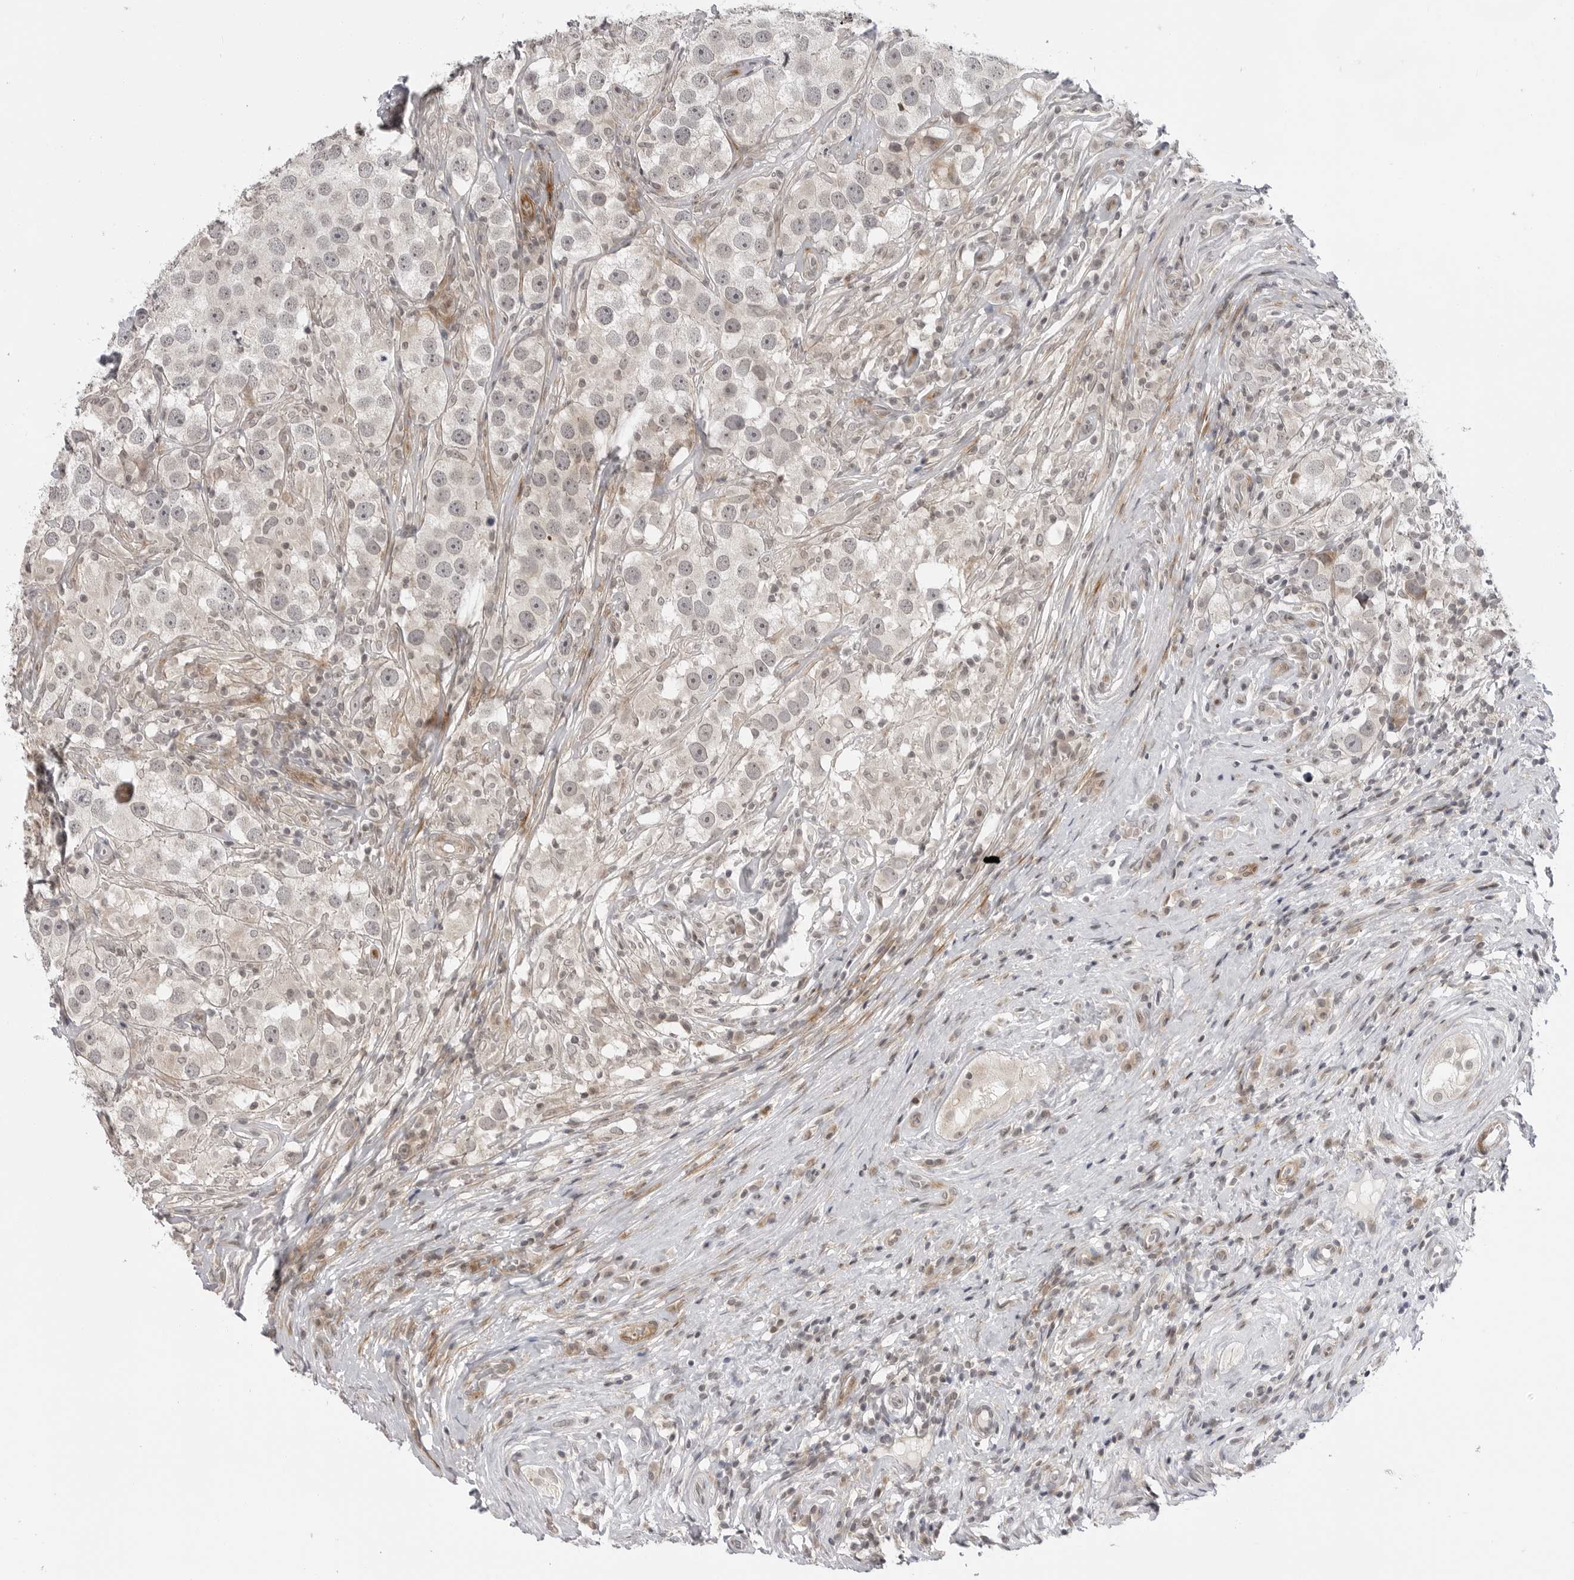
{"staining": {"intensity": "negative", "quantity": "none", "location": "none"}, "tissue": "testis cancer", "cell_type": "Tumor cells", "image_type": "cancer", "snomed": [{"axis": "morphology", "description": "Seminoma, NOS"}, {"axis": "topography", "description": "Testis"}], "caption": "This is an immunohistochemistry (IHC) micrograph of human seminoma (testis). There is no staining in tumor cells.", "gene": "ADAMTS5", "patient": {"sex": "male", "age": 49}}